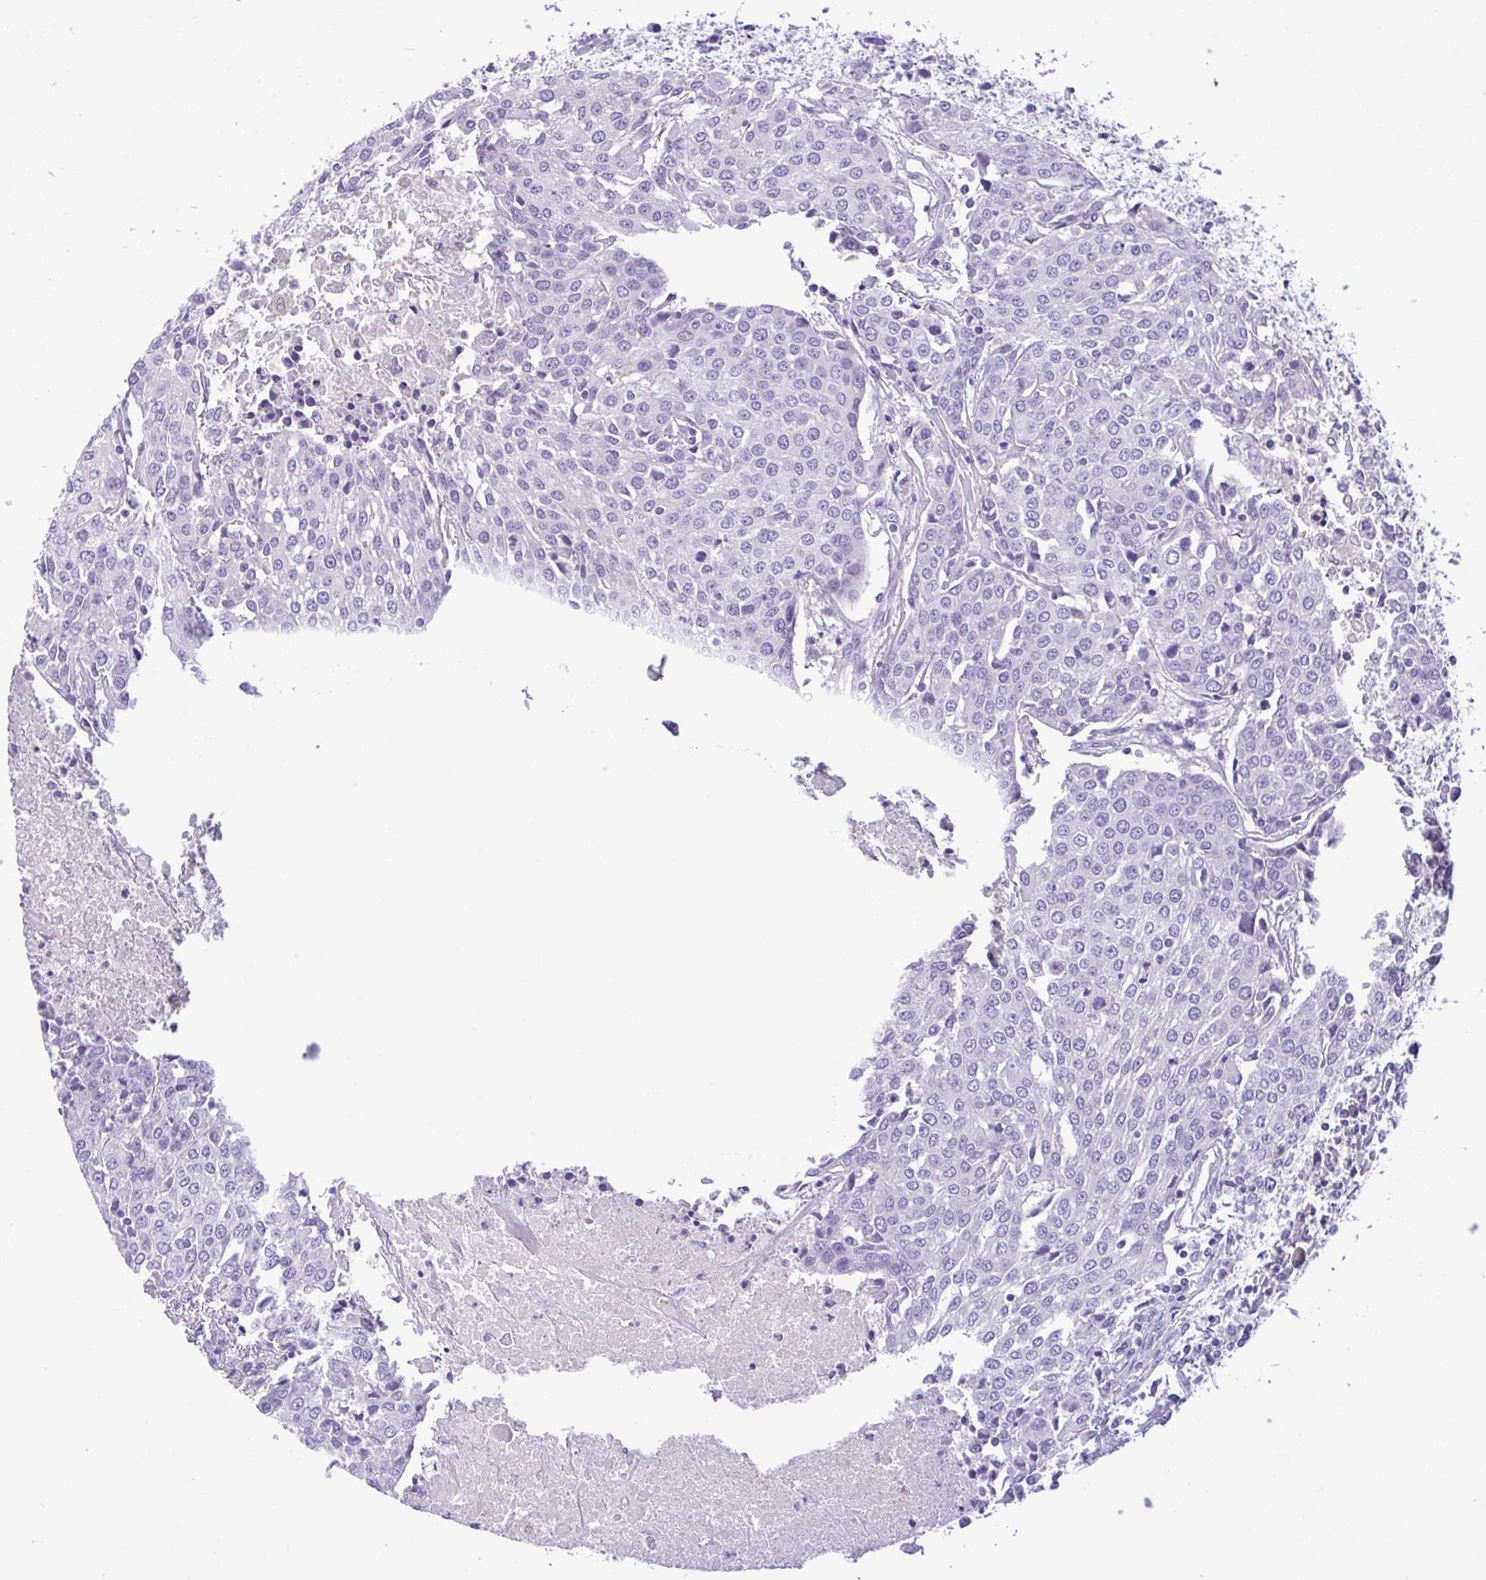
{"staining": {"intensity": "negative", "quantity": "none", "location": "none"}, "tissue": "urothelial cancer", "cell_type": "Tumor cells", "image_type": "cancer", "snomed": [{"axis": "morphology", "description": "Urothelial carcinoma, High grade"}, {"axis": "topography", "description": "Urinary bladder"}], "caption": "Tumor cells are negative for protein expression in human urothelial cancer. The staining was performed using DAB (3,3'-diaminobenzidine) to visualize the protein expression in brown, while the nuclei were stained in blue with hematoxylin (Magnification: 20x).", "gene": "NCF1", "patient": {"sex": "female", "age": 85}}